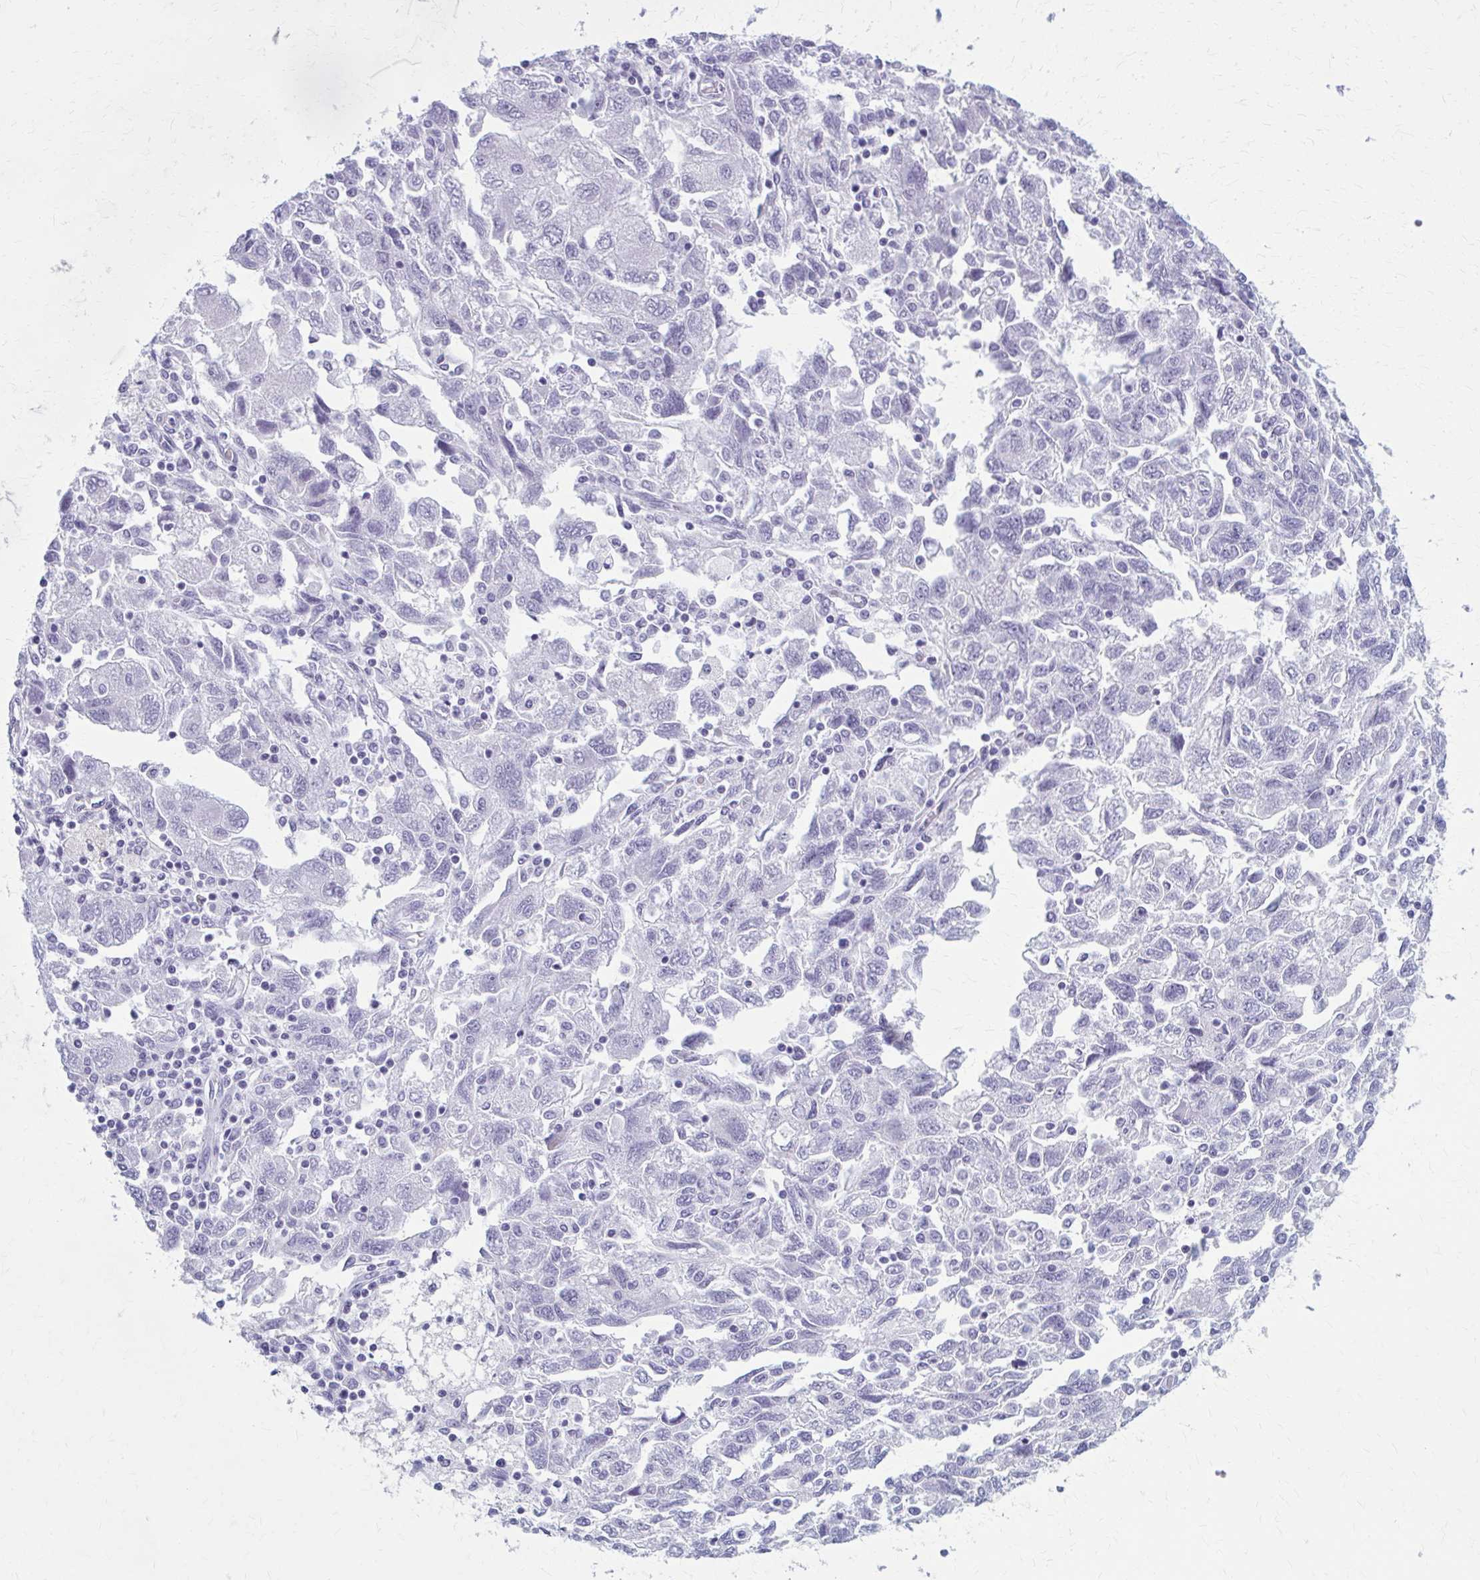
{"staining": {"intensity": "negative", "quantity": "none", "location": "none"}, "tissue": "ovarian cancer", "cell_type": "Tumor cells", "image_type": "cancer", "snomed": [{"axis": "morphology", "description": "Carcinoma, NOS"}, {"axis": "morphology", "description": "Cystadenocarcinoma, serous, NOS"}, {"axis": "topography", "description": "Ovary"}], "caption": "High magnification brightfield microscopy of ovarian serous cystadenocarcinoma stained with DAB (3,3'-diaminobenzidine) (brown) and counterstained with hematoxylin (blue): tumor cells show no significant staining.", "gene": "ZDHHC7", "patient": {"sex": "female", "age": 69}}